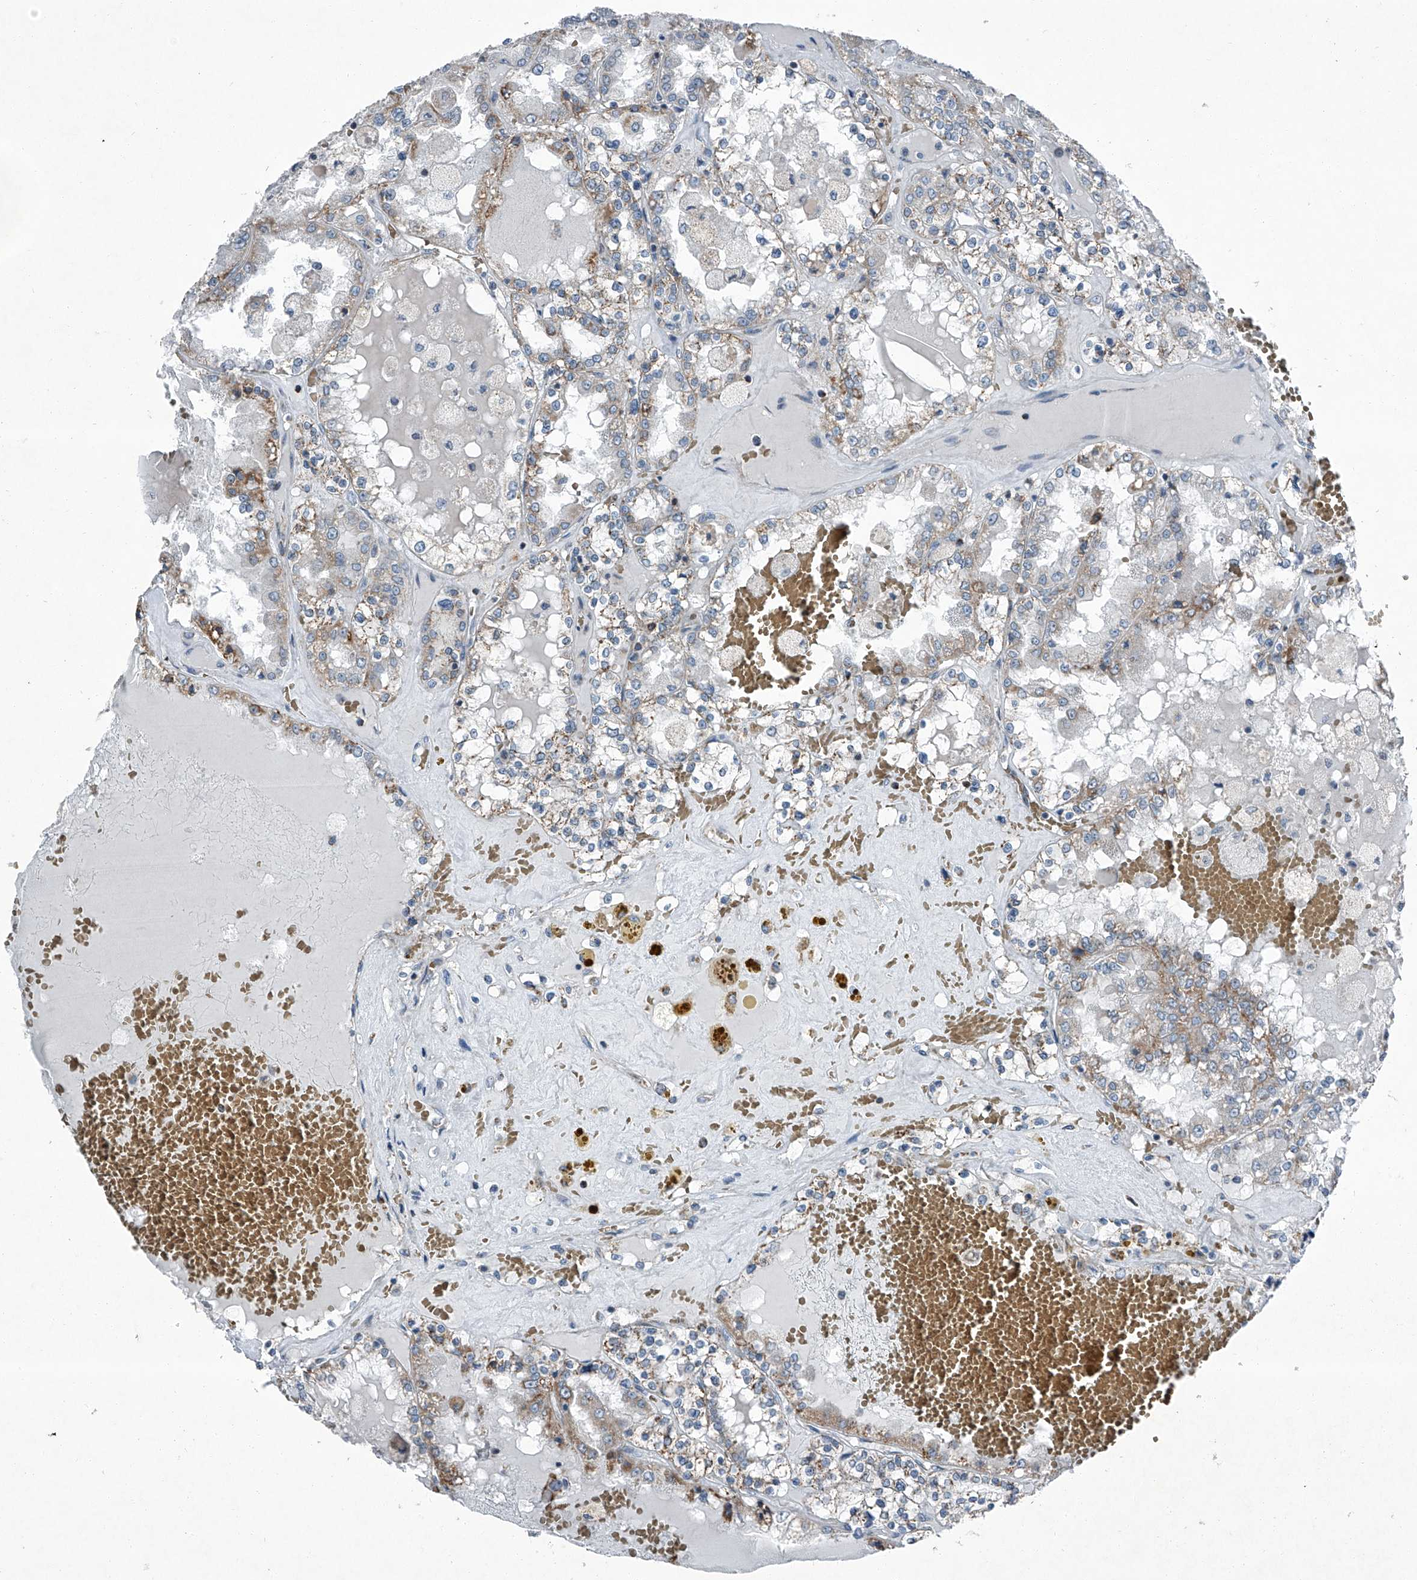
{"staining": {"intensity": "weak", "quantity": "25%-75%", "location": "cytoplasmic/membranous"}, "tissue": "renal cancer", "cell_type": "Tumor cells", "image_type": "cancer", "snomed": [{"axis": "morphology", "description": "Adenocarcinoma, NOS"}, {"axis": "topography", "description": "Kidney"}], "caption": "Immunohistochemistry staining of renal cancer, which displays low levels of weak cytoplasmic/membranous staining in about 25%-75% of tumor cells indicating weak cytoplasmic/membranous protein staining. The staining was performed using DAB (brown) for protein detection and nuclei were counterstained in hematoxylin (blue).", "gene": "CHRNA7", "patient": {"sex": "female", "age": 56}}